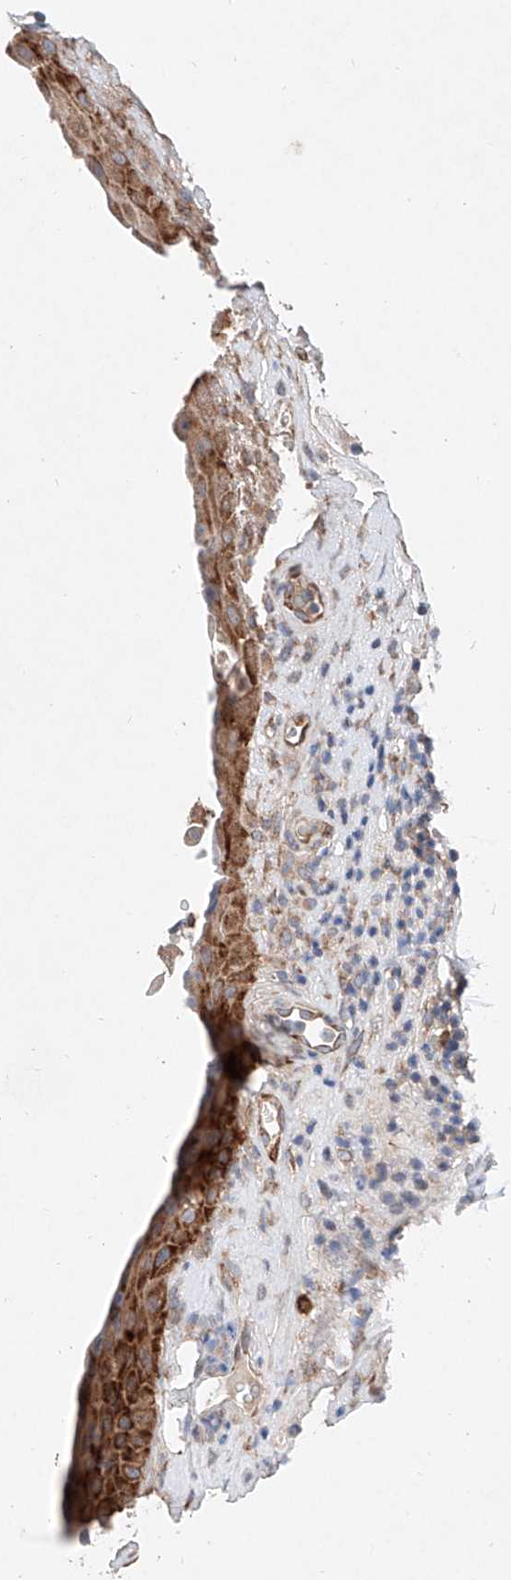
{"staining": {"intensity": "moderate", "quantity": ">75%", "location": "cytoplasmic/membranous"}, "tissue": "nasopharynx", "cell_type": "Respiratory epithelial cells", "image_type": "normal", "snomed": [{"axis": "morphology", "description": "Normal tissue, NOS"}, {"axis": "topography", "description": "Nasopharynx"}], "caption": "This photomicrograph reveals IHC staining of unremarkable nasopharynx, with medium moderate cytoplasmic/membranous positivity in about >75% of respiratory epithelial cells.", "gene": "FASTK", "patient": {"sex": "male", "age": 64}}